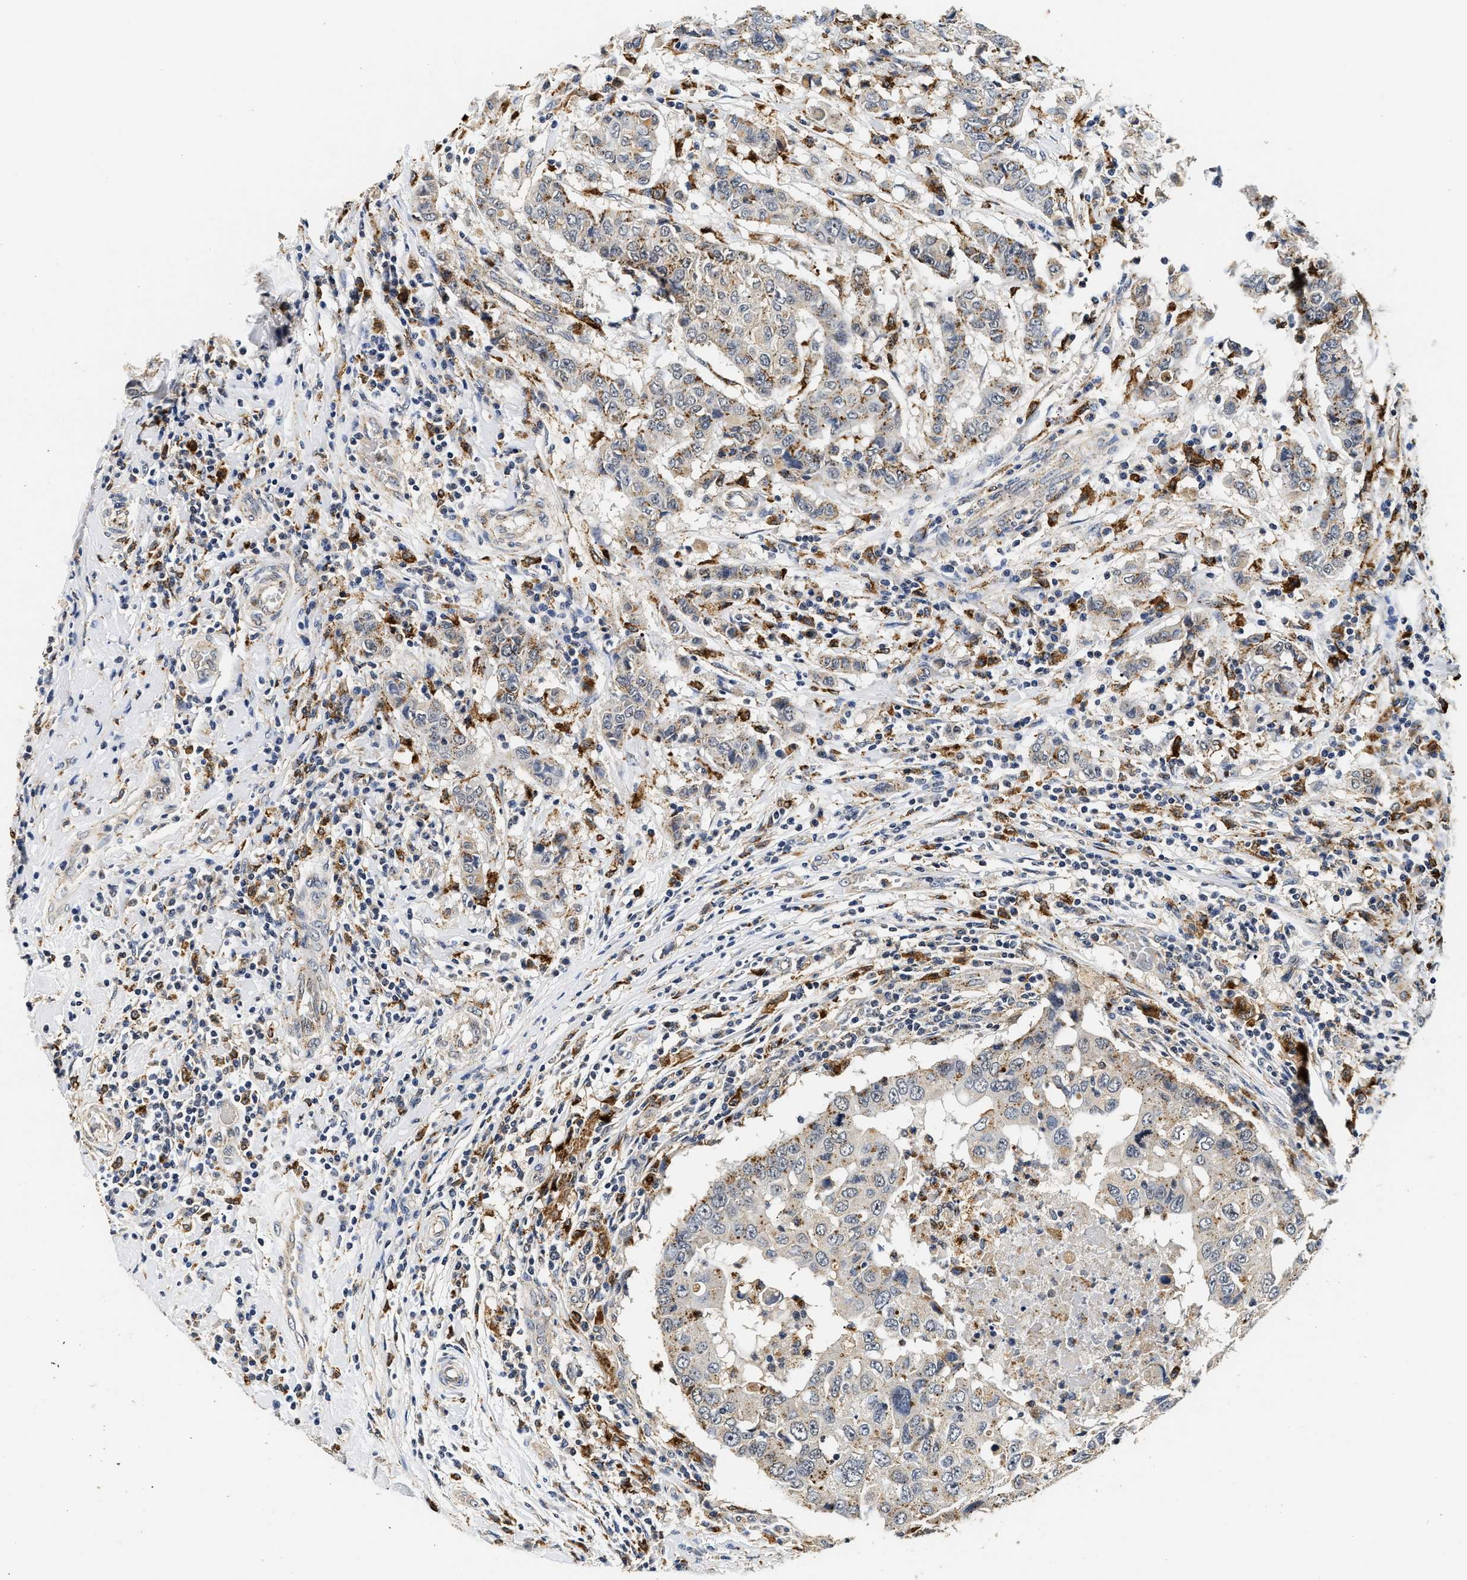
{"staining": {"intensity": "weak", "quantity": "25%-75%", "location": "cytoplasmic/membranous"}, "tissue": "breast cancer", "cell_type": "Tumor cells", "image_type": "cancer", "snomed": [{"axis": "morphology", "description": "Duct carcinoma"}, {"axis": "topography", "description": "Breast"}], "caption": "Immunohistochemical staining of infiltrating ductal carcinoma (breast) exhibits weak cytoplasmic/membranous protein expression in approximately 25%-75% of tumor cells.", "gene": "SMU1", "patient": {"sex": "female", "age": 27}}